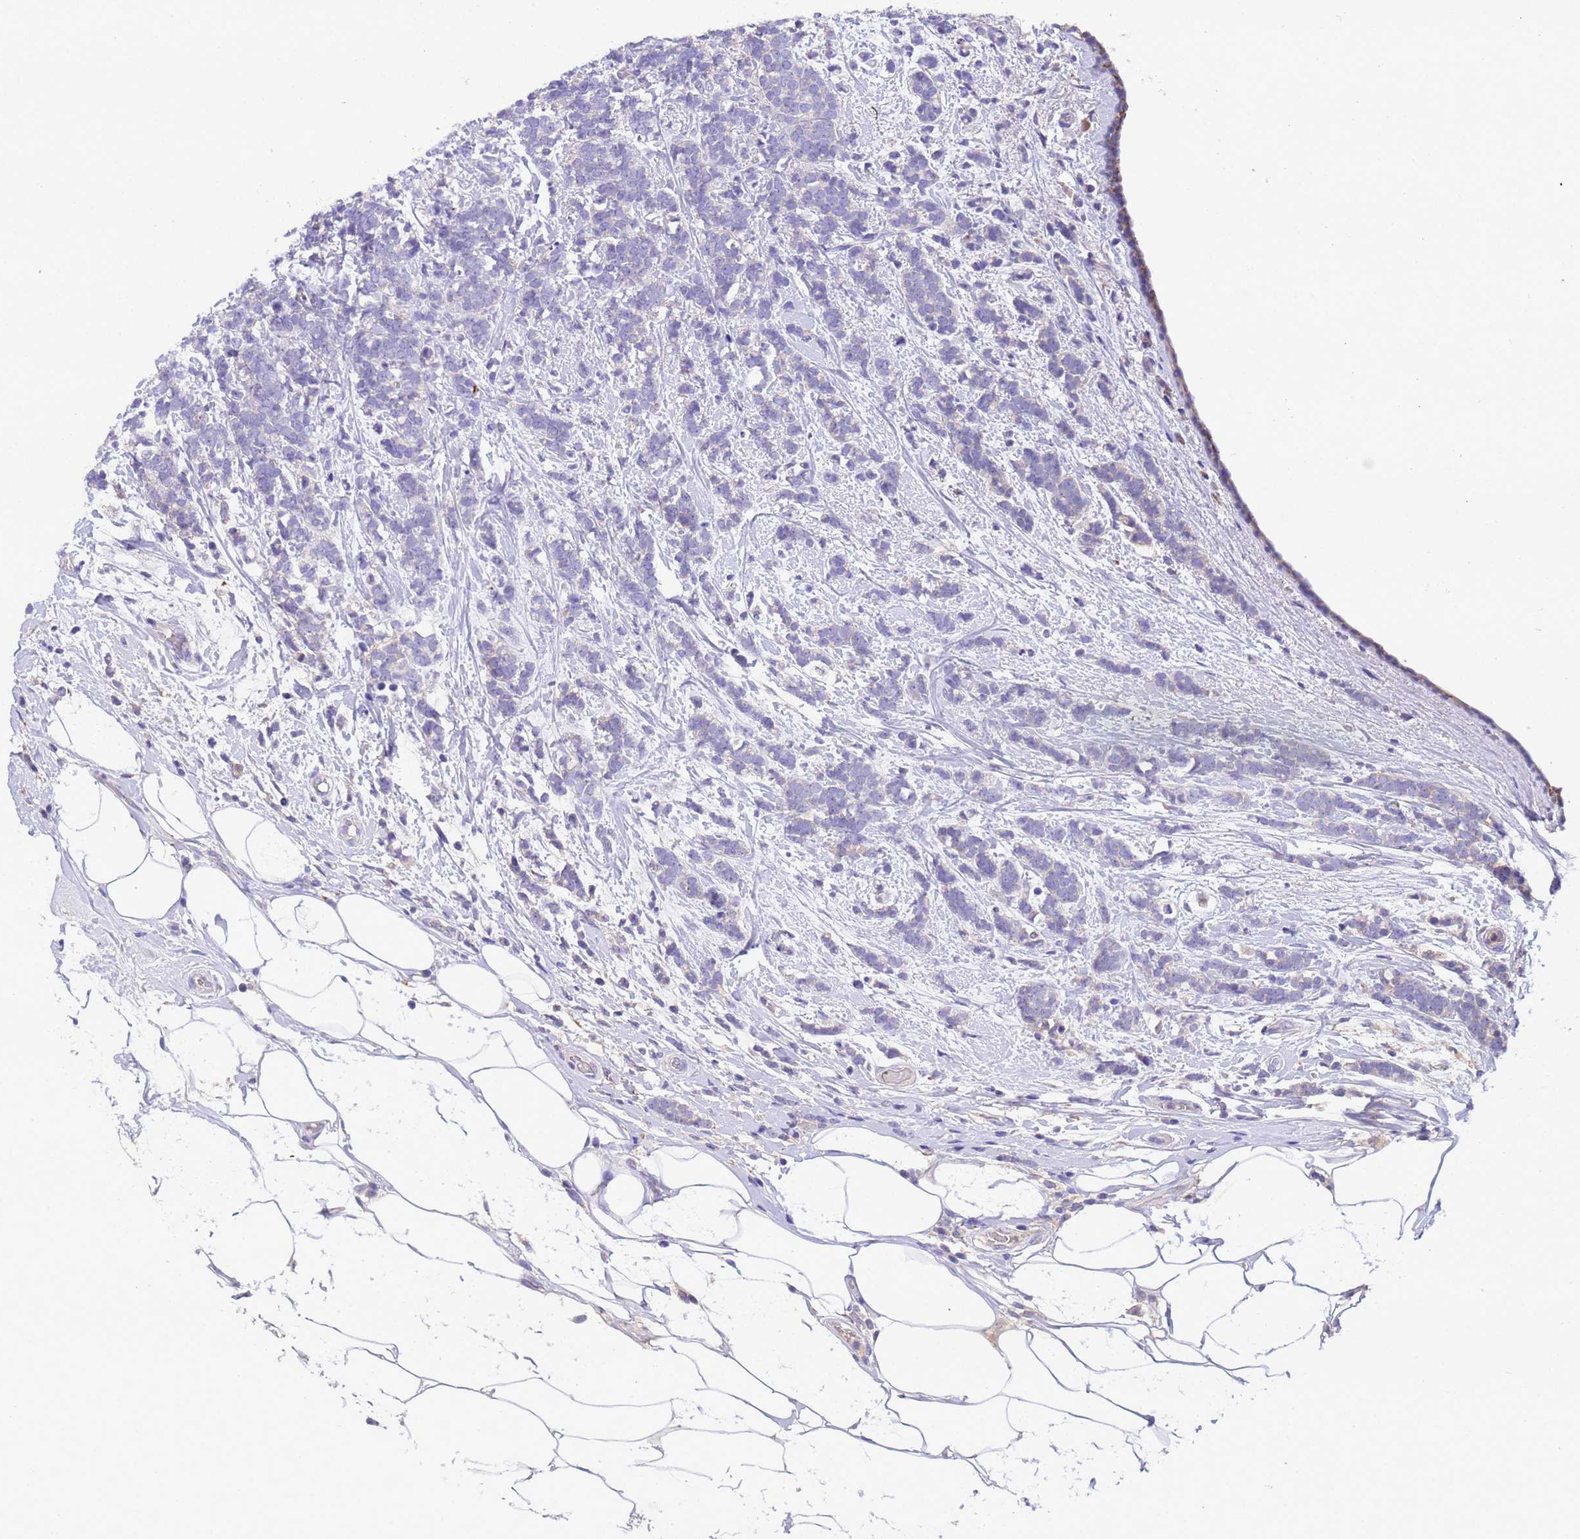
{"staining": {"intensity": "negative", "quantity": "none", "location": "none"}, "tissue": "breast cancer", "cell_type": "Tumor cells", "image_type": "cancer", "snomed": [{"axis": "morphology", "description": "Lobular carcinoma"}, {"axis": "topography", "description": "Breast"}], "caption": "Tumor cells show no significant positivity in lobular carcinoma (breast).", "gene": "SLC24A3", "patient": {"sex": "female", "age": 58}}